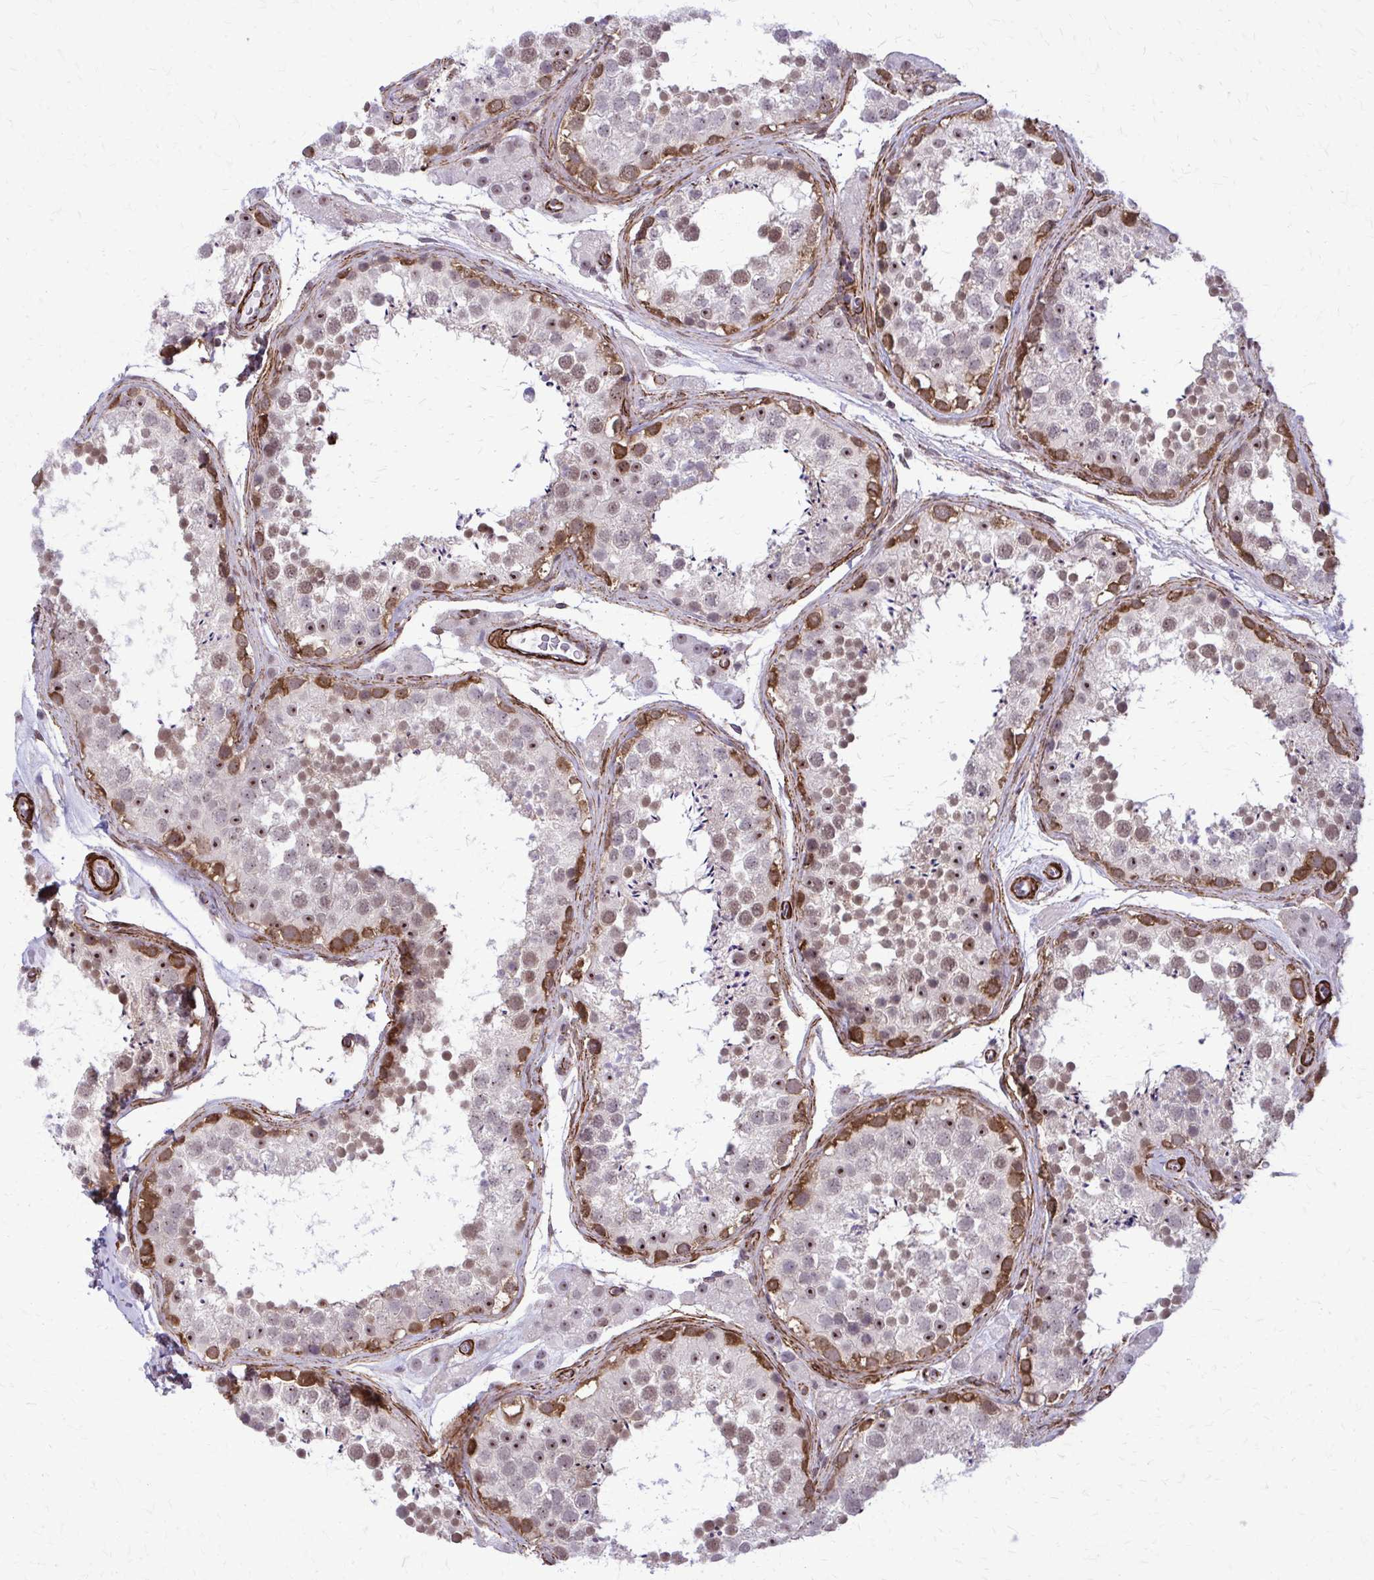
{"staining": {"intensity": "moderate", "quantity": ">75%", "location": "cytoplasmic/membranous,nuclear"}, "tissue": "testis", "cell_type": "Cells in seminiferous ducts", "image_type": "normal", "snomed": [{"axis": "morphology", "description": "Normal tissue, NOS"}, {"axis": "topography", "description": "Testis"}], "caption": "High-magnification brightfield microscopy of normal testis stained with DAB (3,3'-diaminobenzidine) (brown) and counterstained with hematoxylin (blue). cells in seminiferous ducts exhibit moderate cytoplasmic/membranous,nuclear staining is seen in about>75% of cells.", "gene": "NRBF2", "patient": {"sex": "male", "age": 41}}